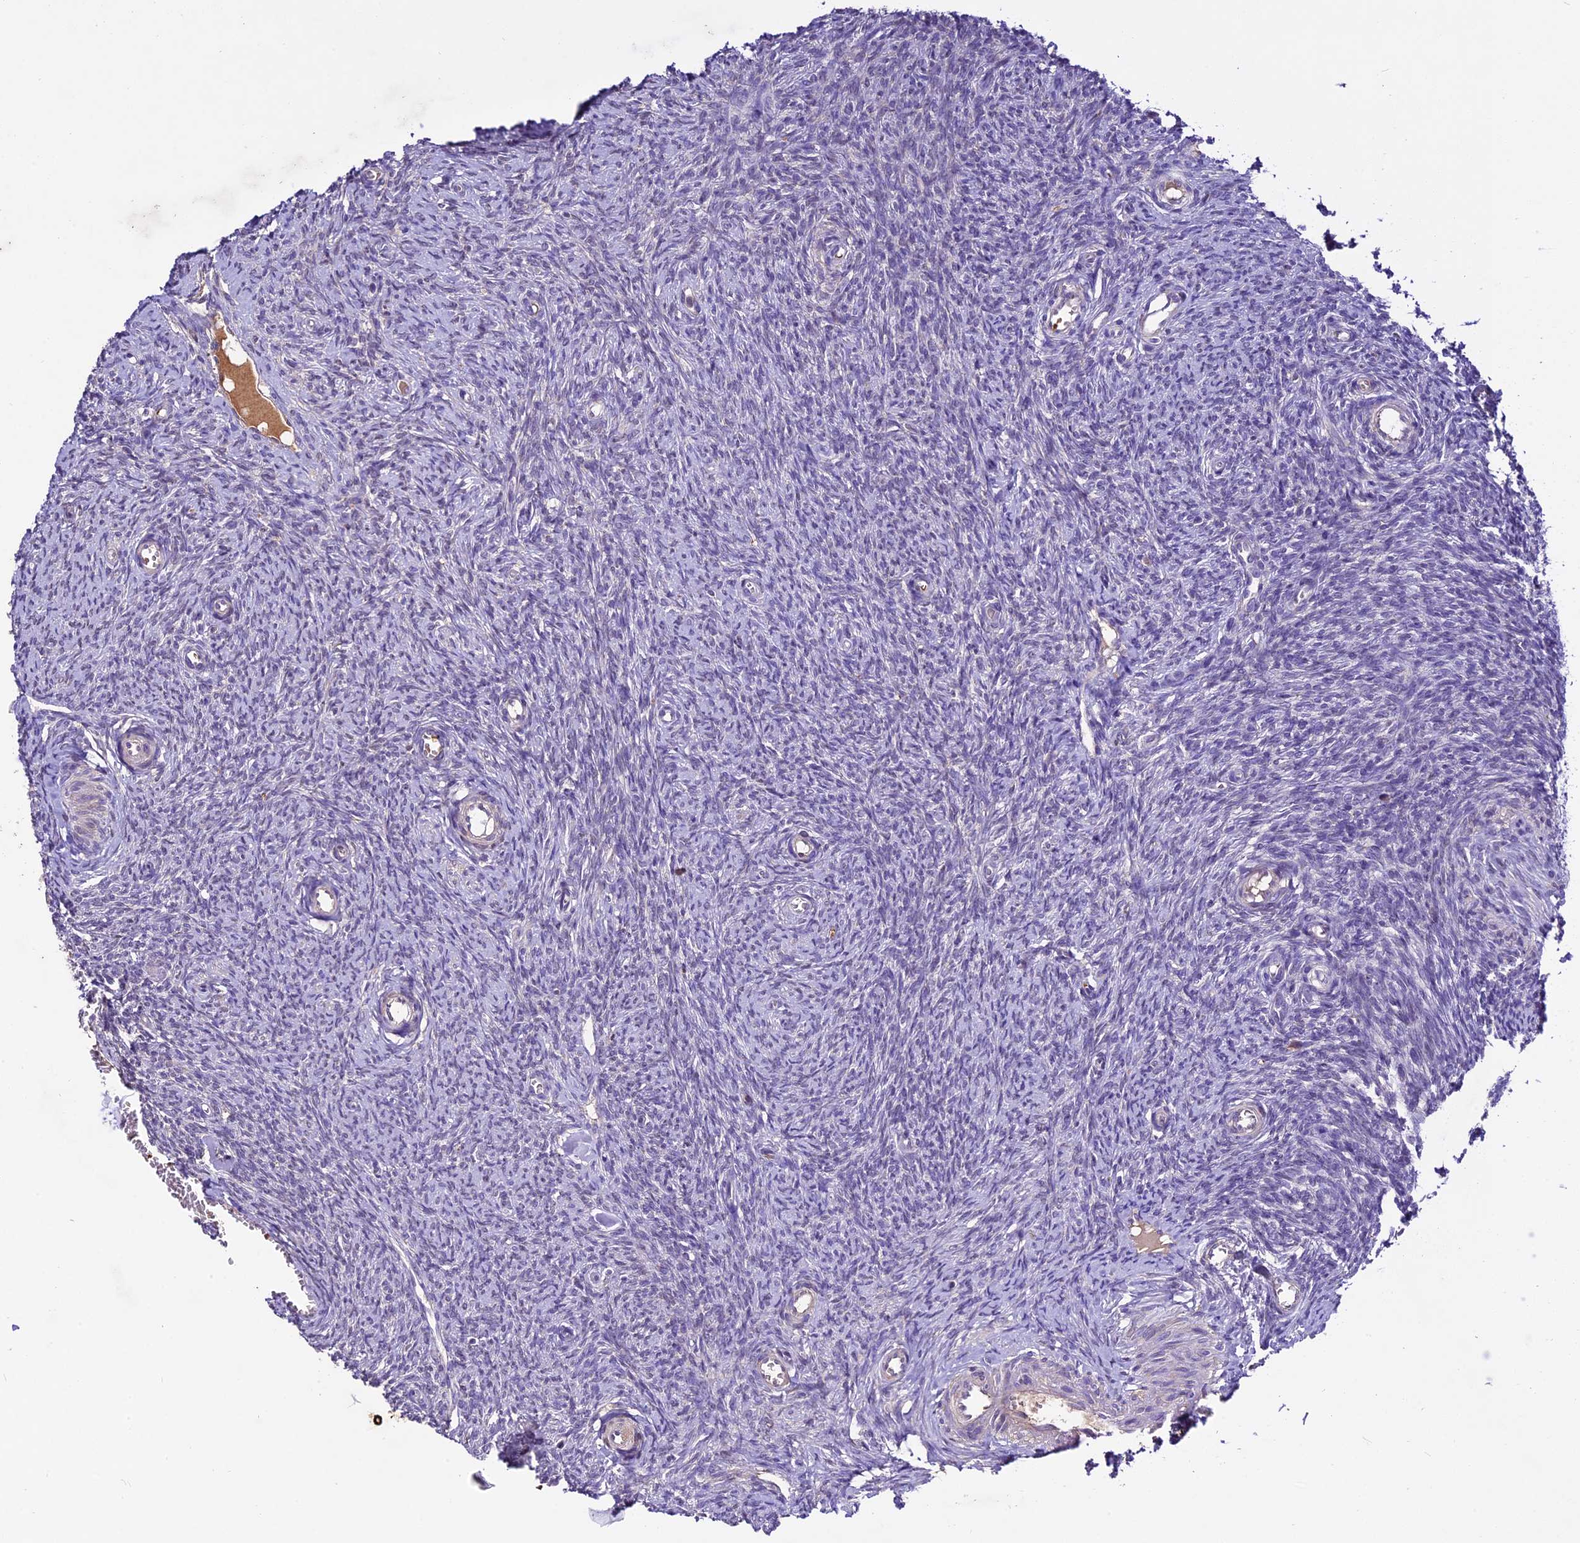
{"staining": {"intensity": "negative", "quantity": "none", "location": "none"}, "tissue": "ovary", "cell_type": "Ovarian stroma cells", "image_type": "normal", "snomed": [{"axis": "morphology", "description": "Normal tissue, NOS"}, {"axis": "topography", "description": "Ovary"}], "caption": "DAB (3,3'-diaminobenzidine) immunohistochemical staining of unremarkable human ovary displays no significant expression in ovarian stroma cells. (DAB IHC, high magnification).", "gene": "CILP2", "patient": {"sex": "female", "age": 44}}